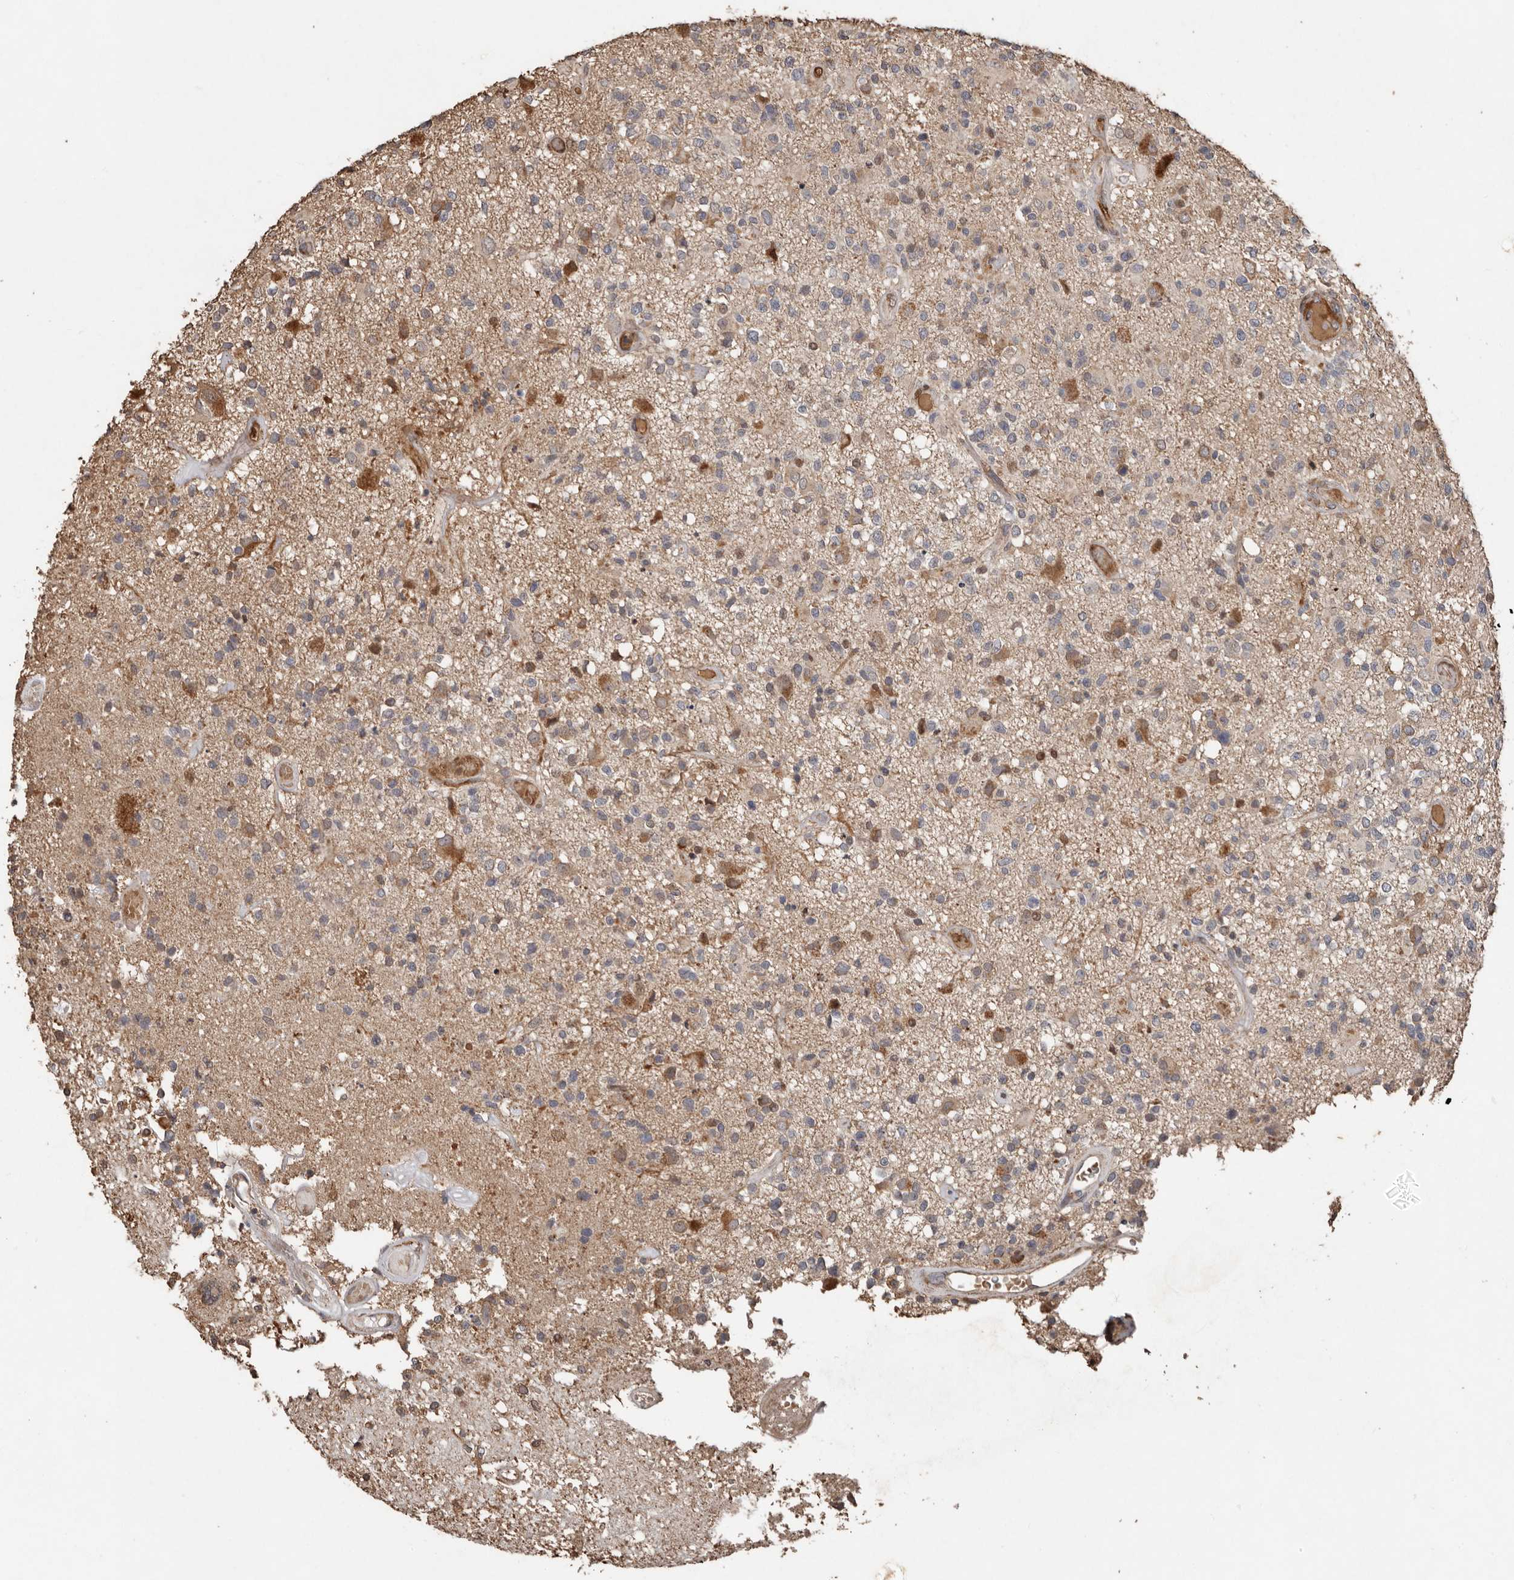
{"staining": {"intensity": "moderate", "quantity": "<25%", "location": "cytoplasmic/membranous"}, "tissue": "glioma", "cell_type": "Tumor cells", "image_type": "cancer", "snomed": [{"axis": "morphology", "description": "Glioma, malignant, High grade"}, {"axis": "morphology", "description": "Glioblastoma, NOS"}, {"axis": "topography", "description": "Brain"}], "caption": "There is low levels of moderate cytoplasmic/membranous staining in tumor cells of glioma, as demonstrated by immunohistochemical staining (brown color).", "gene": "RANBP17", "patient": {"sex": "male", "age": 60}}